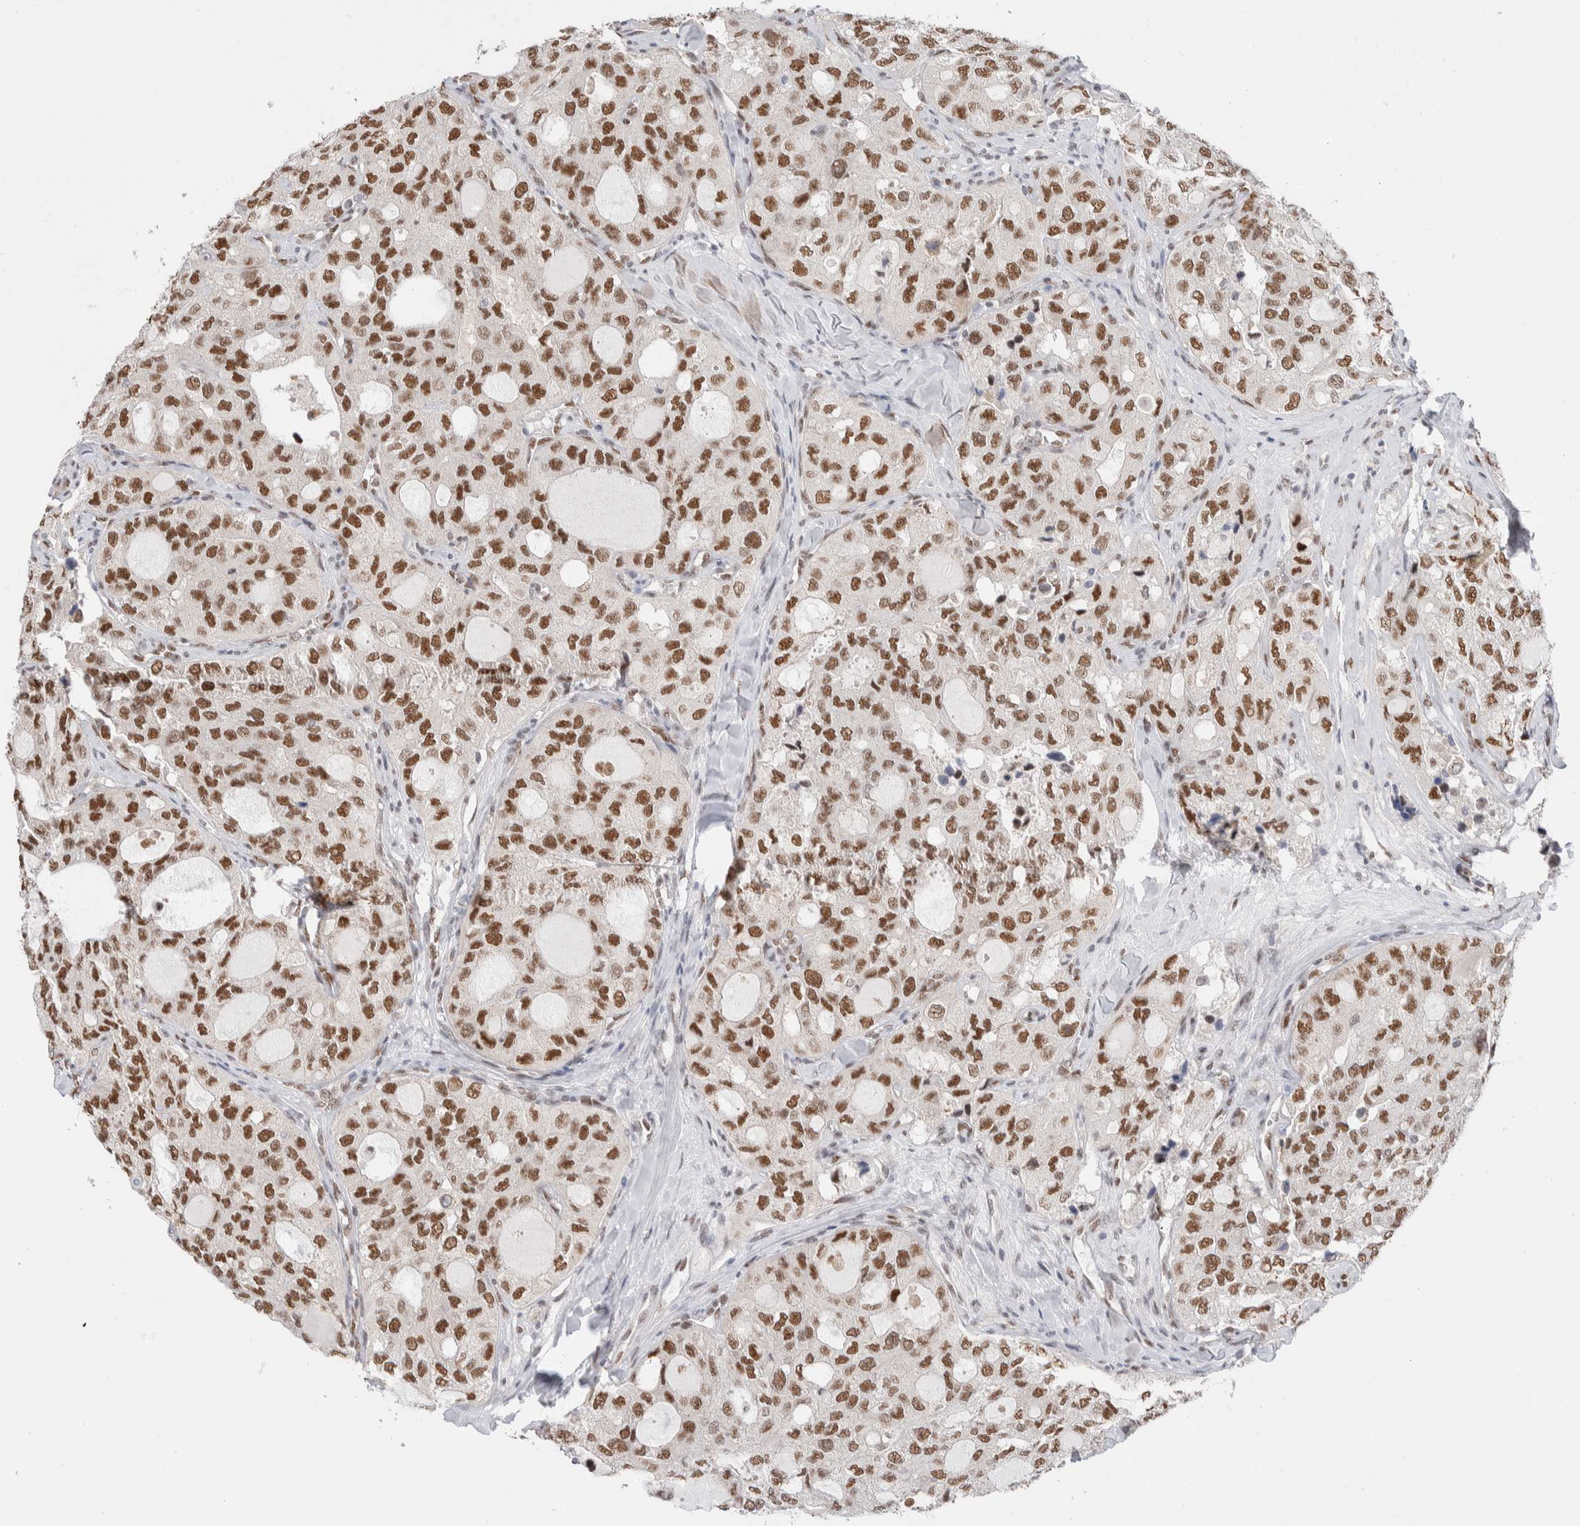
{"staining": {"intensity": "strong", "quantity": ">75%", "location": "nuclear"}, "tissue": "thyroid cancer", "cell_type": "Tumor cells", "image_type": "cancer", "snomed": [{"axis": "morphology", "description": "Follicular adenoma carcinoma, NOS"}, {"axis": "topography", "description": "Thyroid gland"}], "caption": "About >75% of tumor cells in thyroid follicular adenoma carcinoma display strong nuclear protein staining as visualized by brown immunohistochemical staining.", "gene": "PRMT1", "patient": {"sex": "male", "age": 75}}